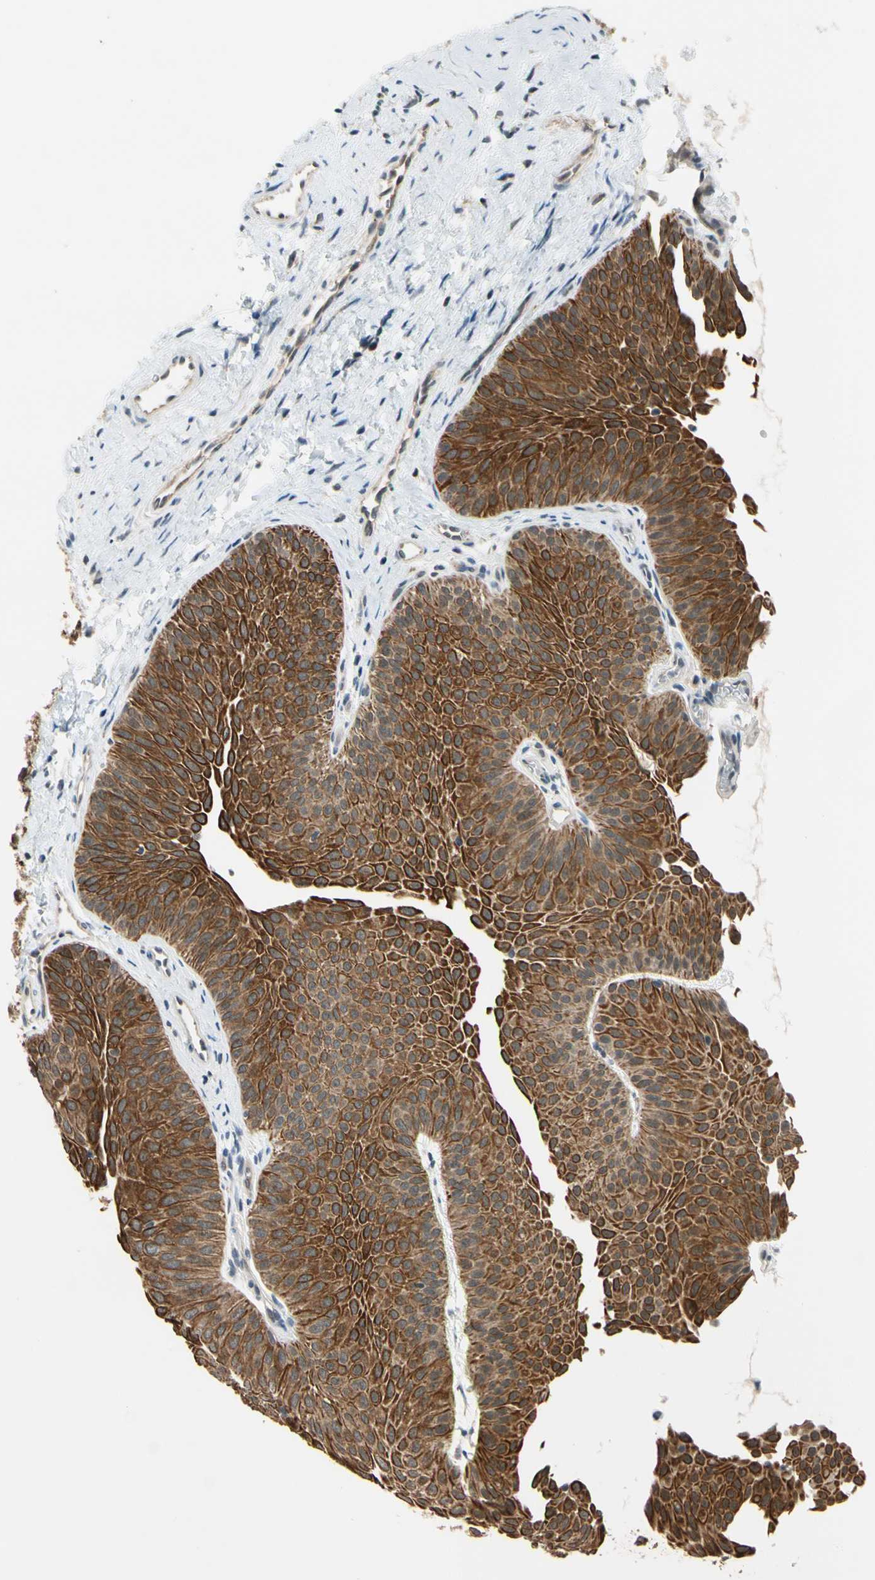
{"staining": {"intensity": "strong", "quantity": ">75%", "location": "cytoplasmic/membranous"}, "tissue": "urothelial cancer", "cell_type": "Tumor cells", "image_type": "cancer", "snomed": [{"axis": "morphology", "description": "Urothelial carcinoma, Low grade"}, {"axis": "topography", "description": "Urinary bladder"}], "caption": "Human urothelial carcinoma (low-grade) stained with a protein marker reveals strong staining in tumor cells.", "gene": "TAF12", "patient": {"sex": "female", "age": 60}}